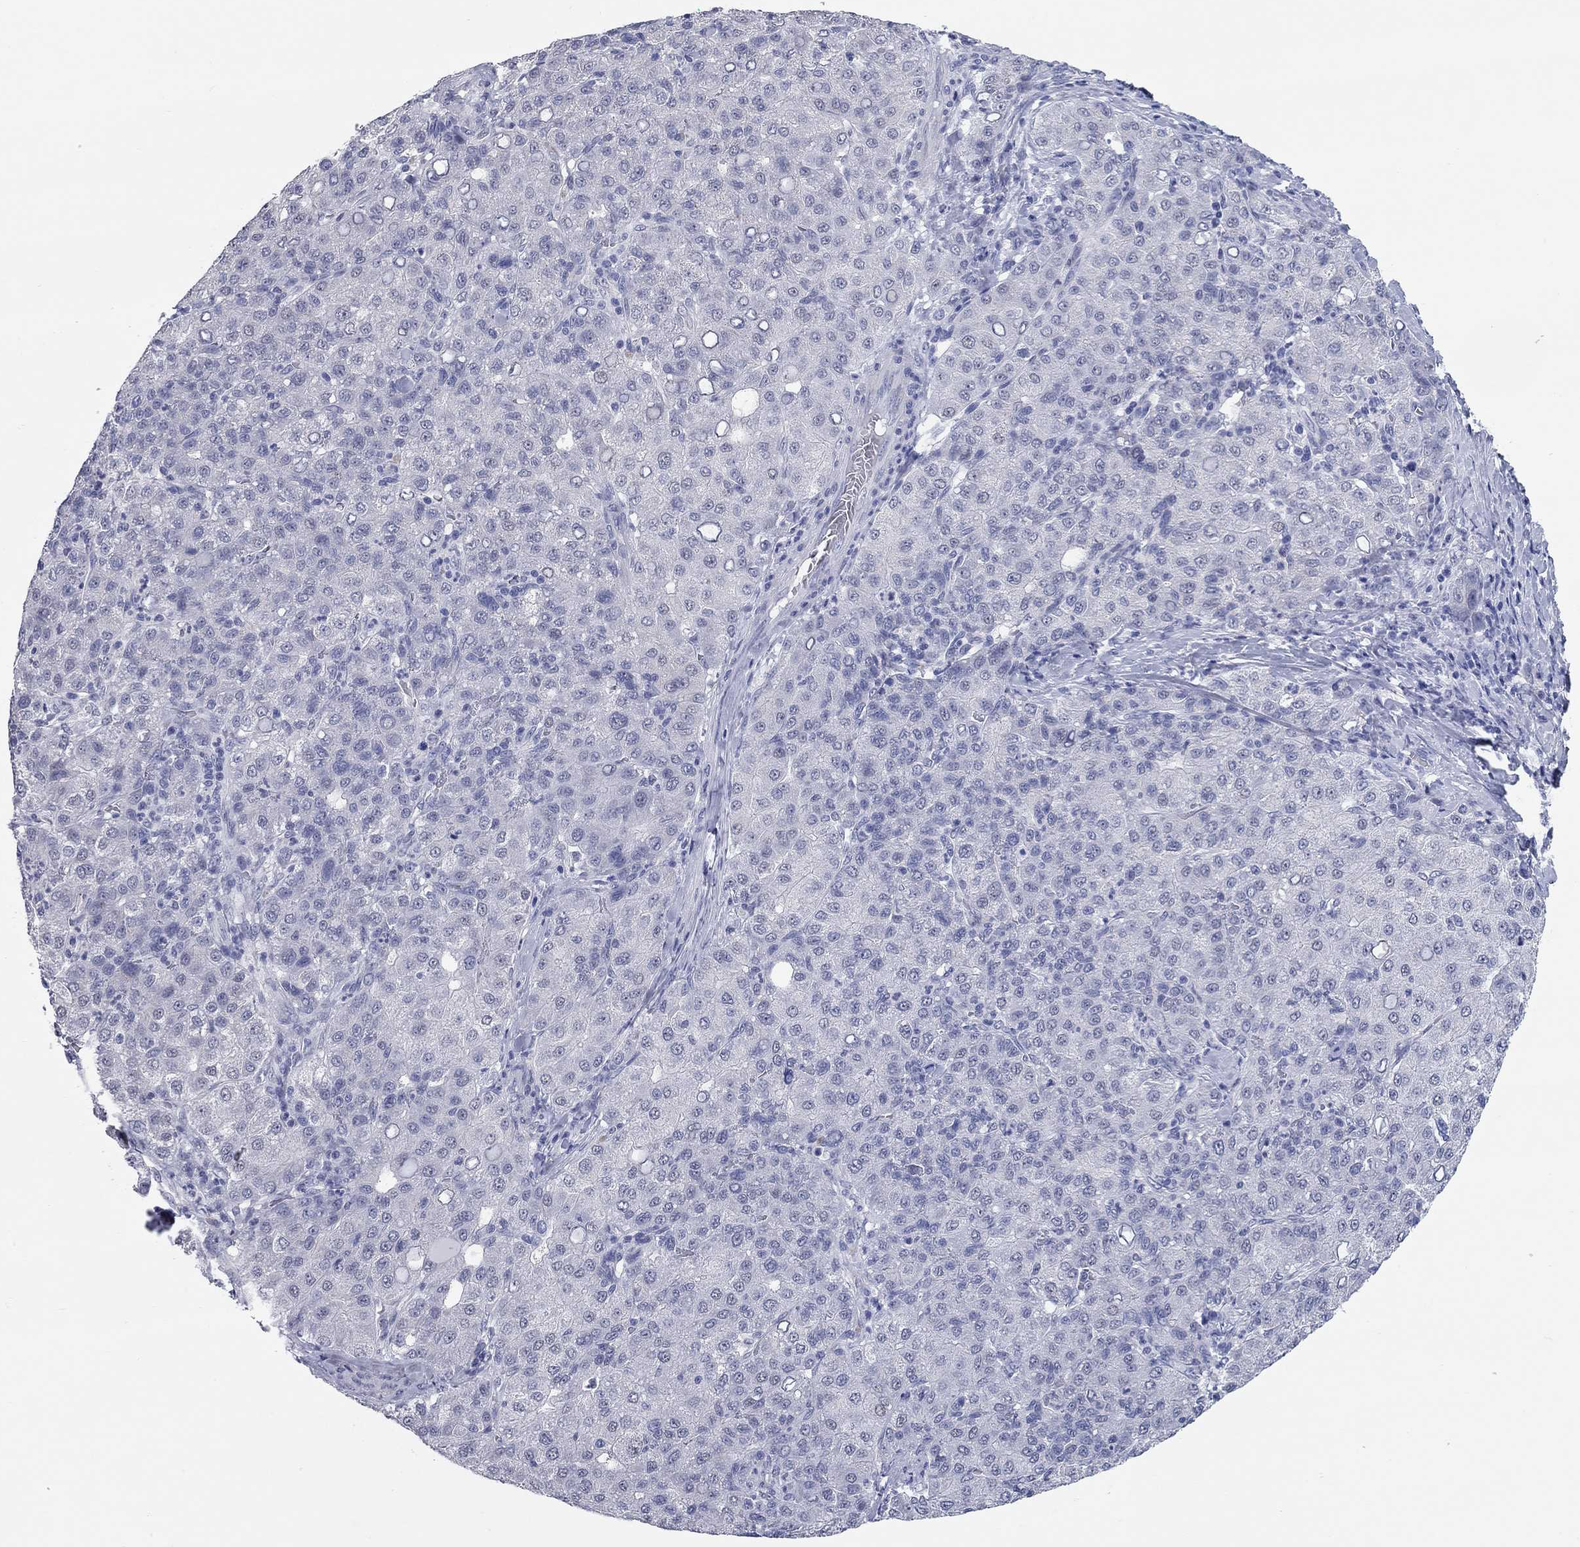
{"staining": {"intensity": "negative", "quantity": "none", "location": "none"}, "tissue": "liver cancer", "cell_type": "Tumor cells", "image_type": "cancer", "snomed": [{"axis": "morphology", "description": "Carcinoma, Hepatocellular, NOS"}, {"axis": "topography", "description": "Liver"}], "caption": "Immunohistochemical staining of hepatocellular carcinoma (liver) demonstrates no significant positivity in tumor cells.", "gene": "WASF3", "patient": {"sex": "male", "age": 65}}